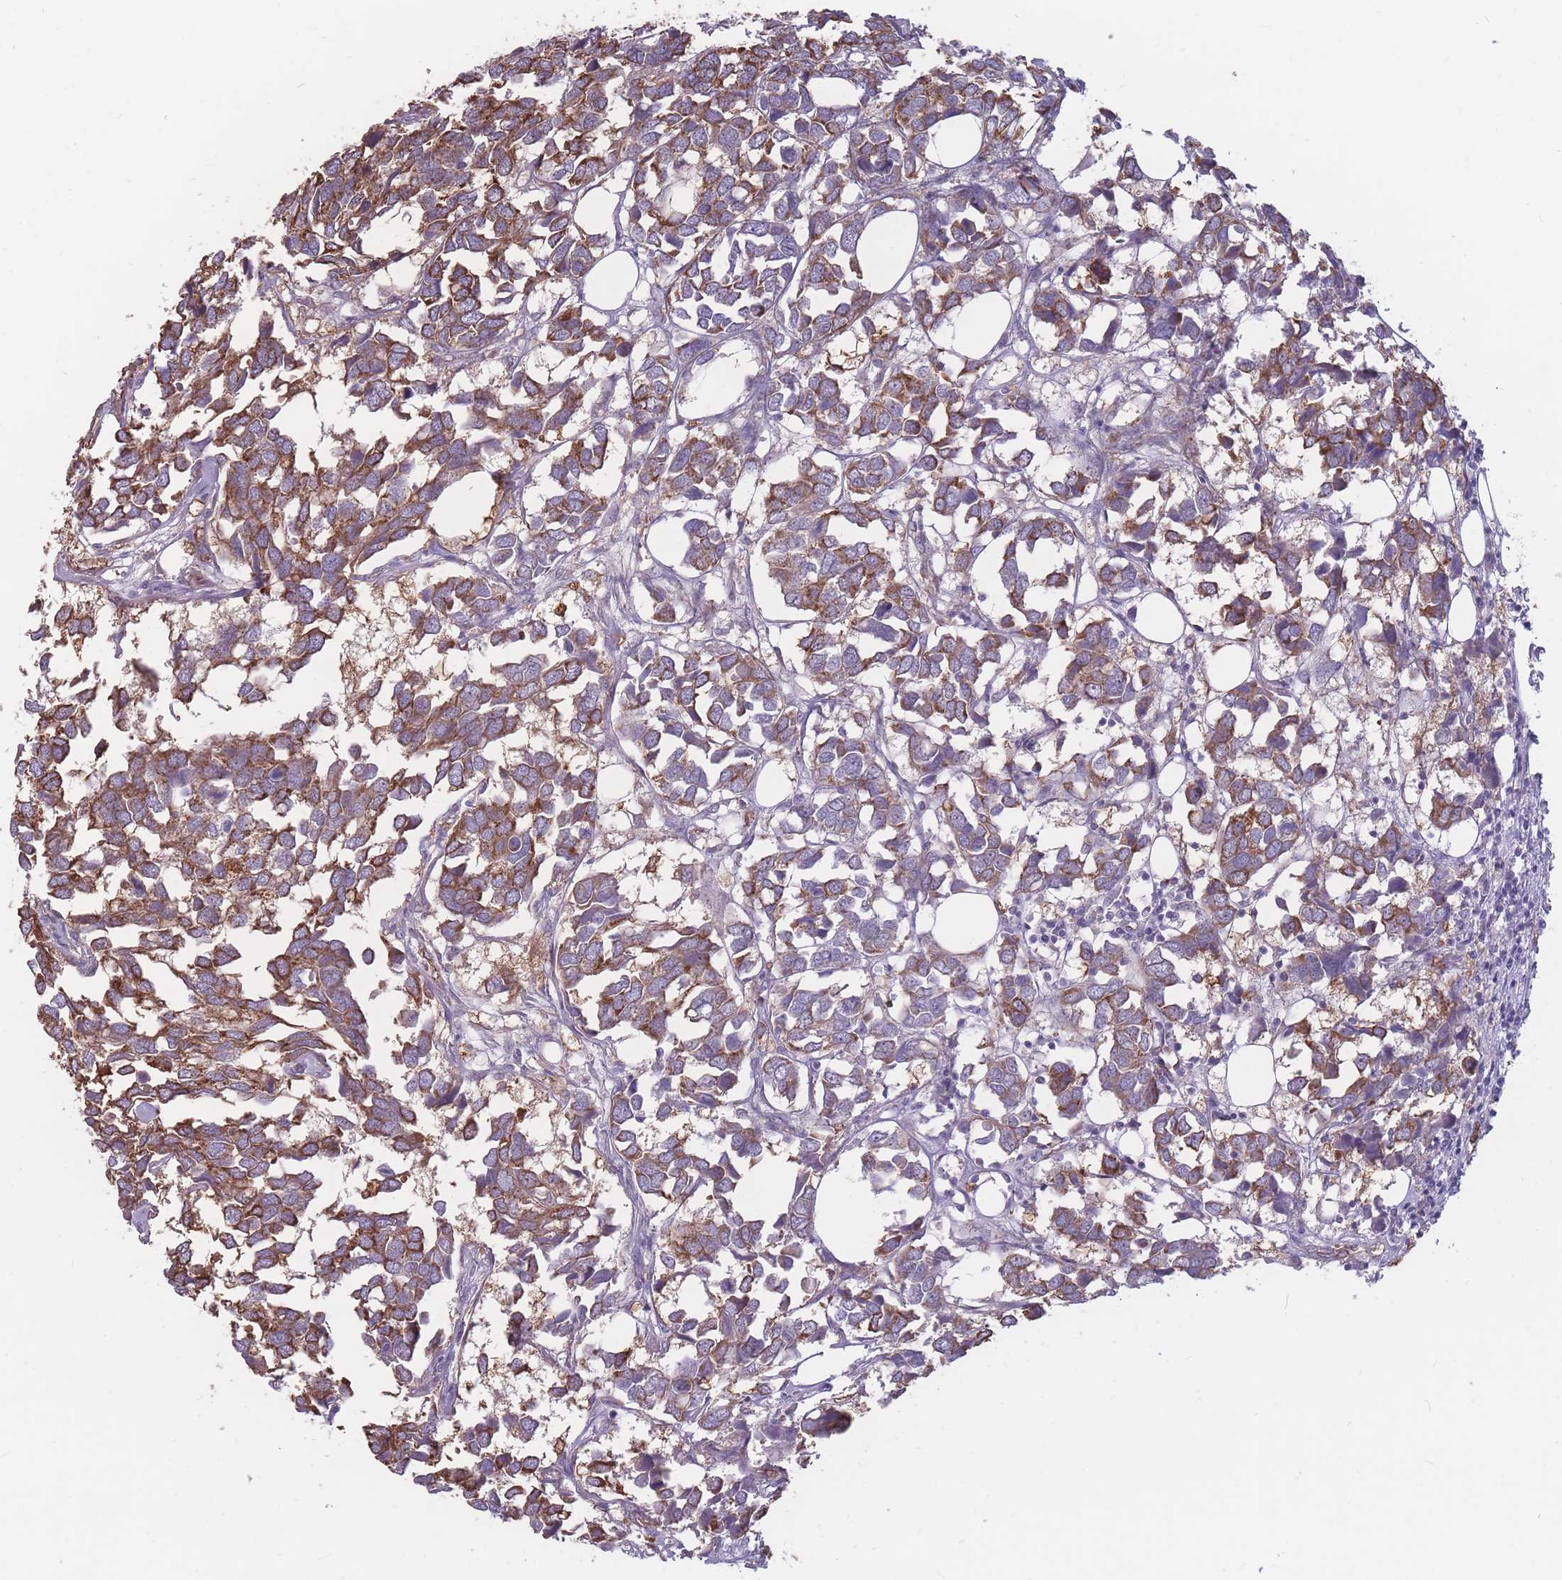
{"staining": {"intensity": "moderate", "quantity": ">75%", "location": "cytoplasmic/membranous"}, "tissue": "breast cancer", "cell_type": "Tumor cells", "image_type": "cancer", "snomed": [{"axis": "morphology", "description": "Duct carcinoma"}, {"axis": "topography", "description": "Breast"}], "caption": "The immunohistochemical stain highlights moderate cytoplasmic/membranous expression in tumor cells of breast cancer tissue.", "gene": "GNA11", "patient": {"sex": "female", "age": 83}}